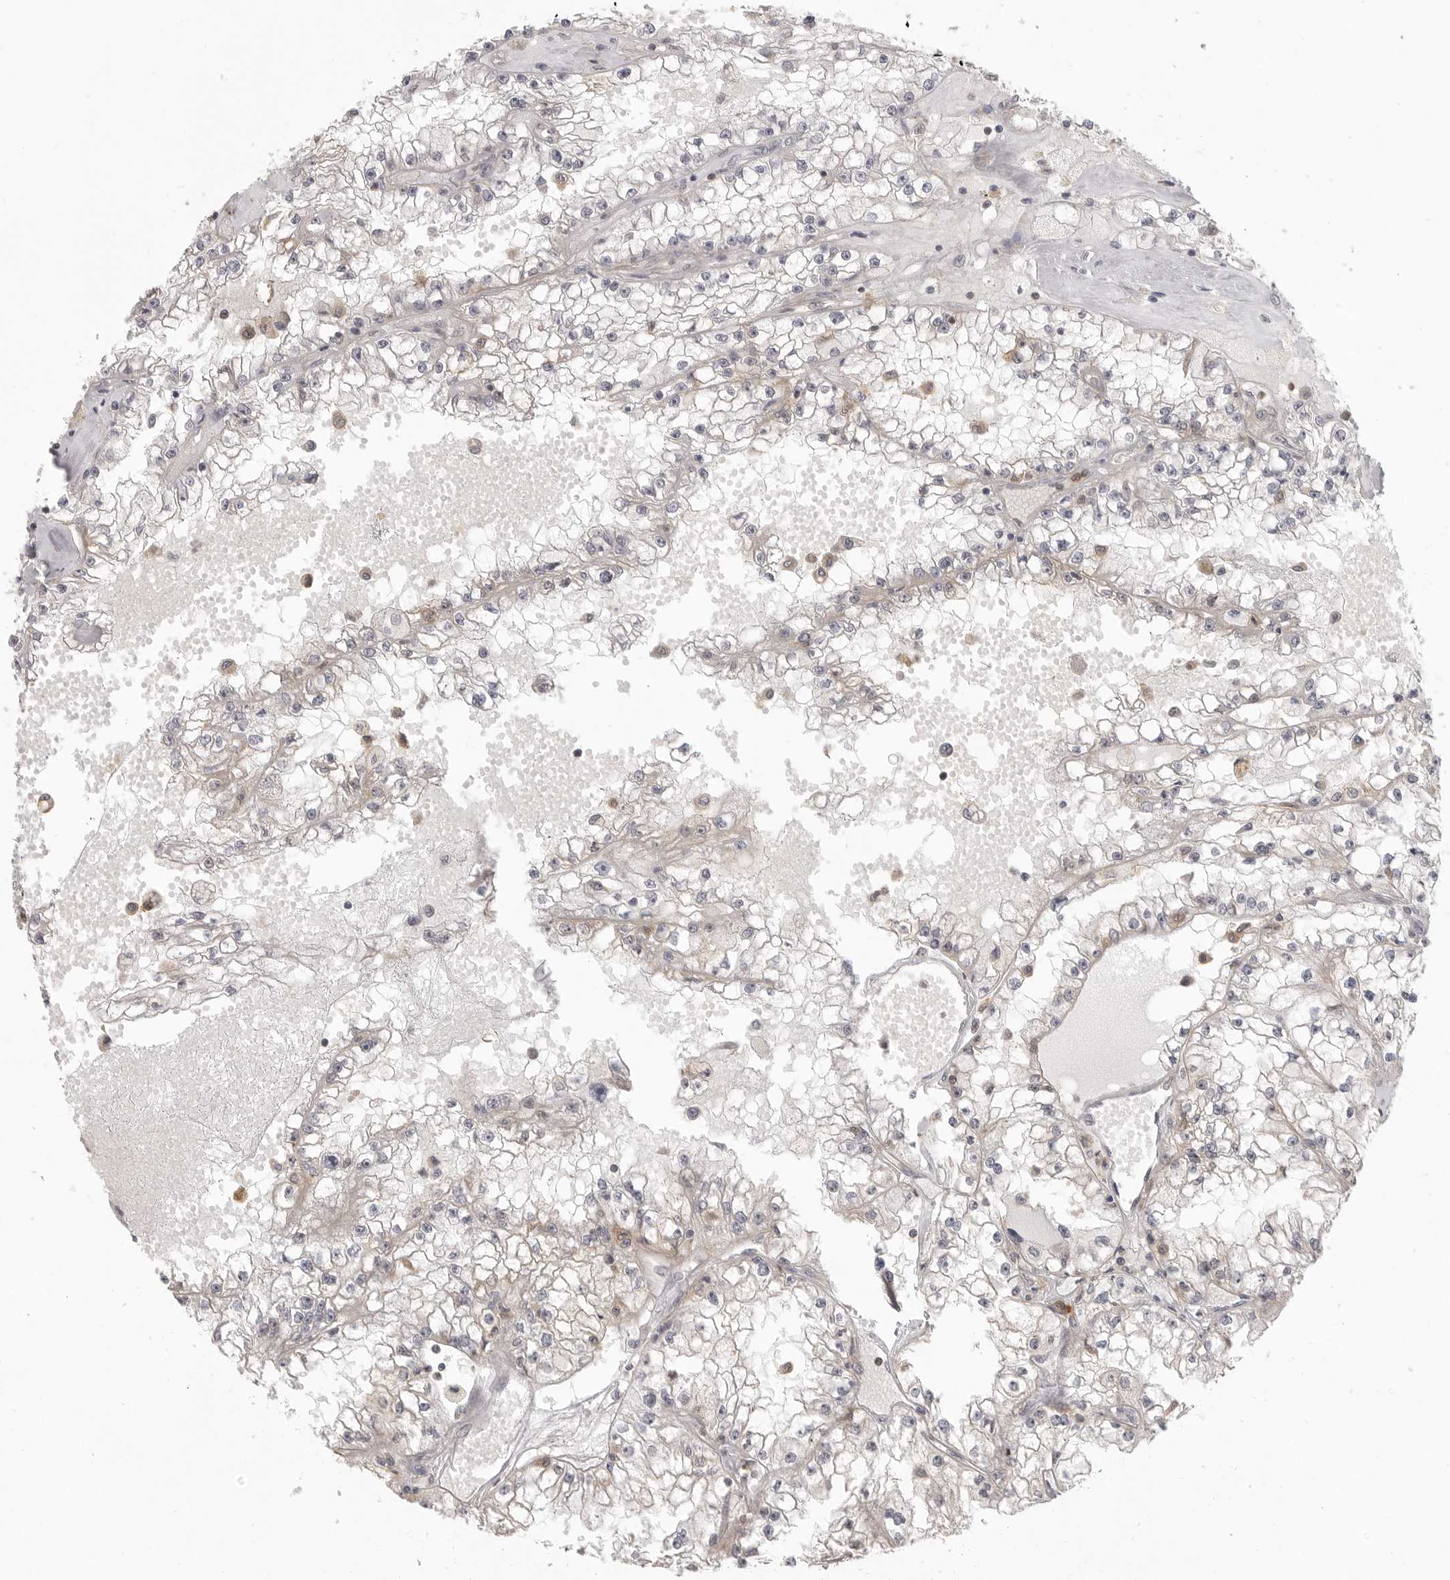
{"staining": {"intensity": "weak", "quantity": "<25%", "location": "cytoplasmic/membranous"}, "tissue": "renal cancer", "cell_type": "Tumor cells", "image_type": "cancer", "snomed": [{"axis": "morphology", "description": "Adenocarcinoma, NOS"}, {"axis": "topography", "description": "Kidney"}], "caption": "An image of renal cancer stained for a protein exhibits no brown staining in tumor cells. (Stains: DAB immunohistochemistry with hematoxylin counter stain, Microscopy: brightfield microscopy at high magnification).", "gene": "DBNL", "patient": {"sex": "male", "age": 56}}